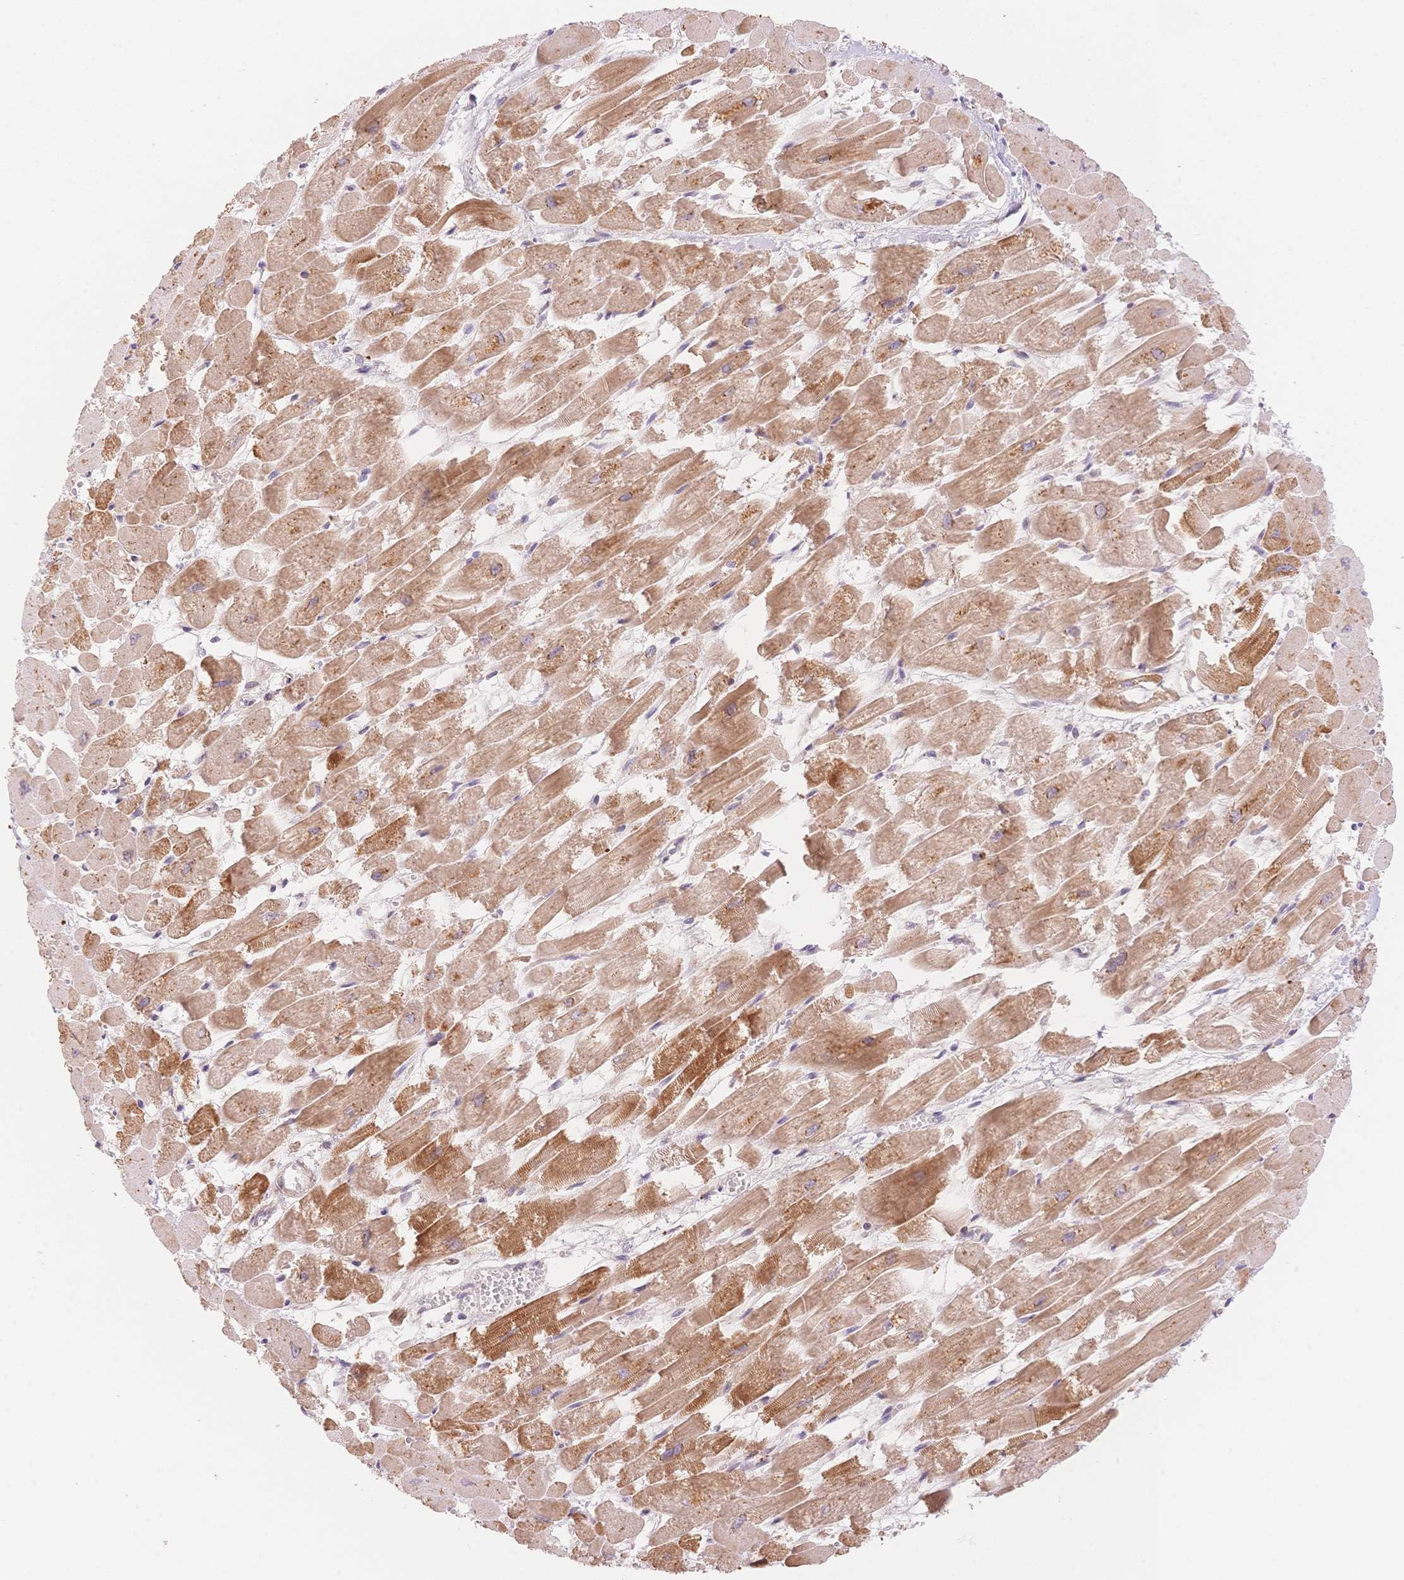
{"staining": {"intensity": "strong", "quantity": "25%-75%", "location": "cytoplasmic/membranous"}, "tissue": "heart muscle", "cell_type": "Cardiomyocytes", "image_type": "normal", "snomed": [{"axis": "morphology", "description": "Normal tissue, NOS"}, {"axis": "topography", "description": "Heart"}], "caption": "This image demonstrates immunohistochemistry staining of normal heart muscle, with high strong cytoplasmic/membranous staining in about 25%-75% of cardiomyocytes.", "gene": "STK39", "patient": {"sex": "female", "age": 52}}